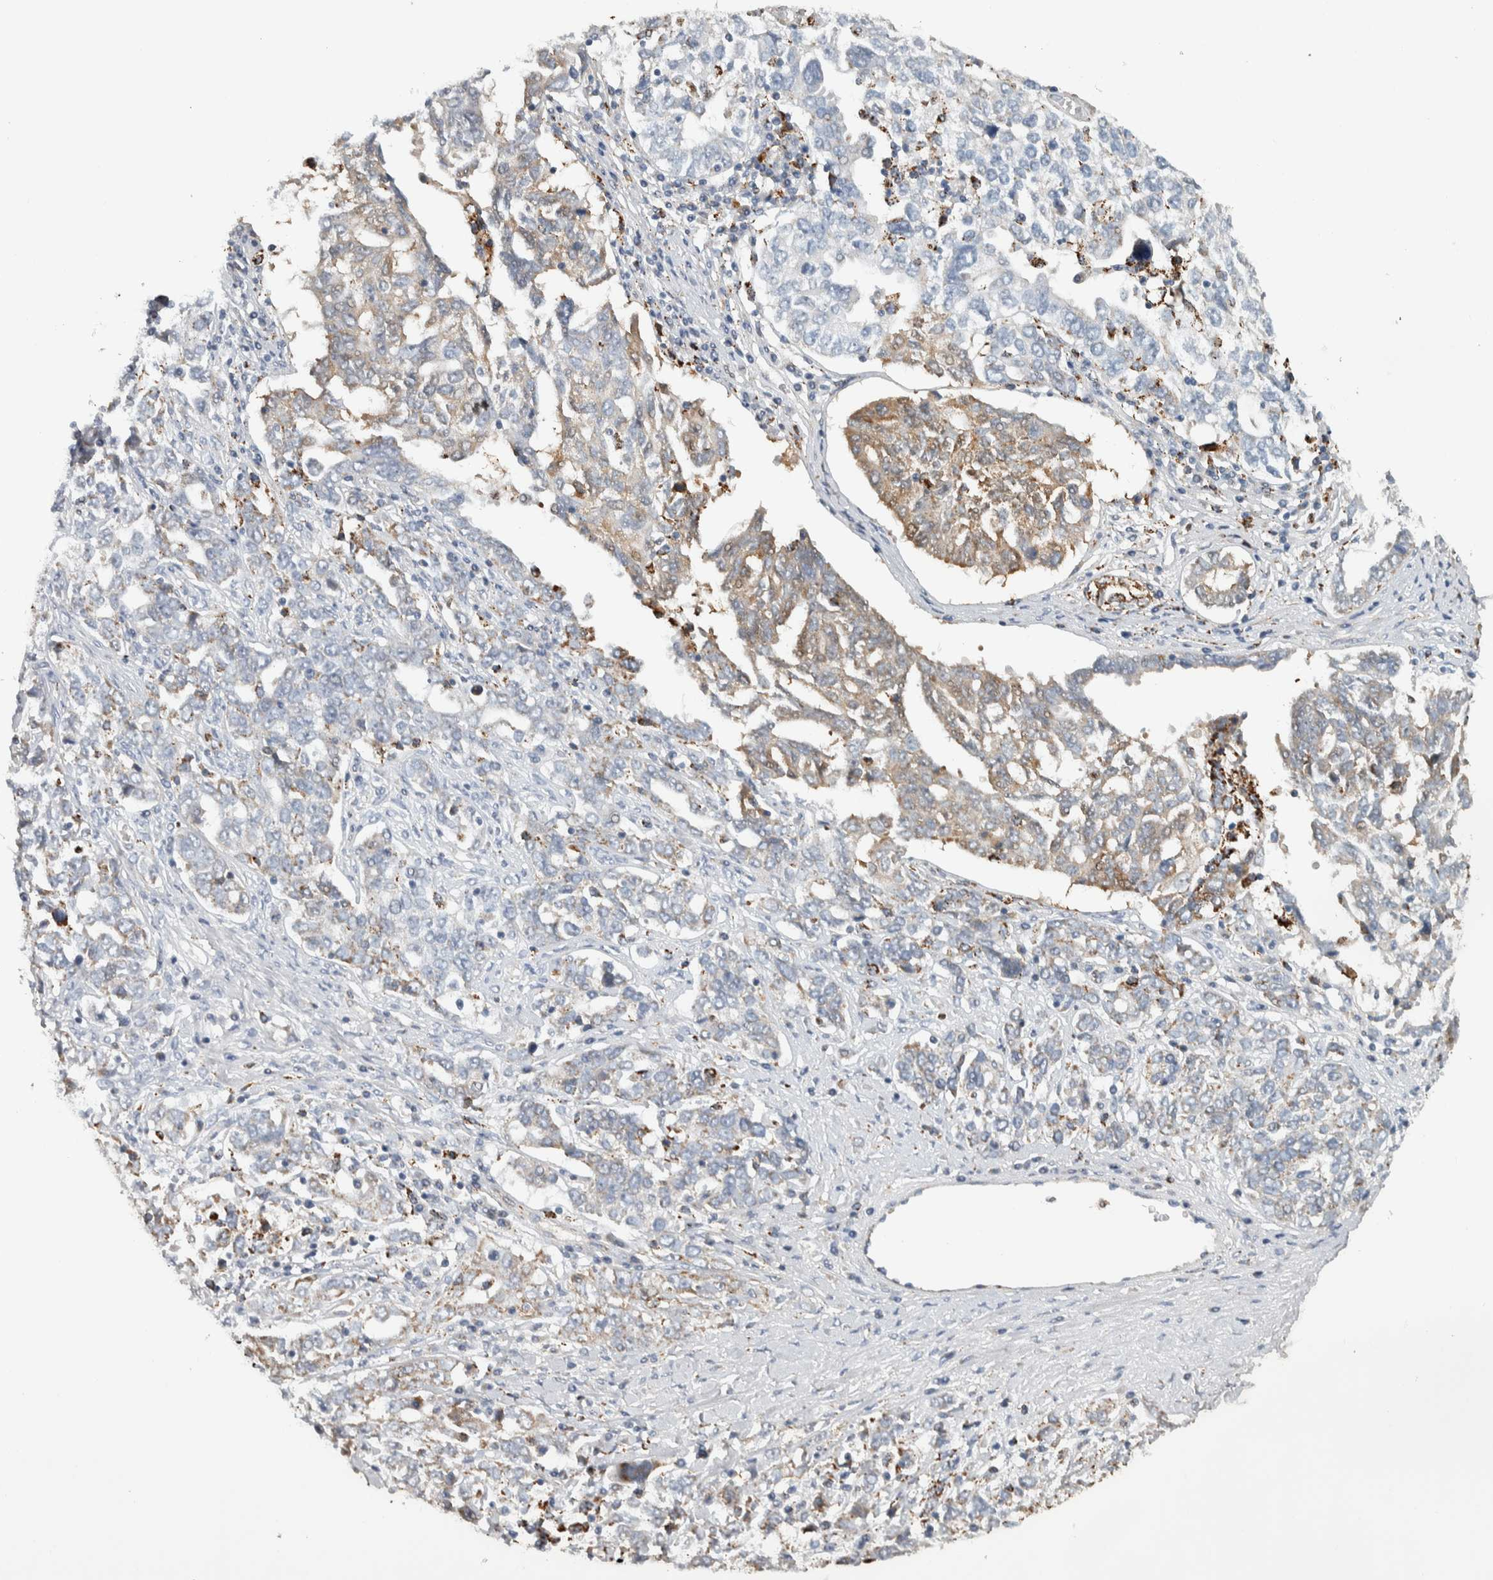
{"staining": {"intensity": "moderate", "quantity": "<25%", "location": "cytoplasmic/membranous"}, "tissue": "ovarian cancer", "cell_type": "Tumor cells", "image_type": "cancer", "snomed": [{"axis": "morphology", "description": "Carcinoma, endometroid"}, {"axis": "topography", "description": "Ovary"}], "caption": "IHC of human ovarian cancer (endometroid carcinoma) displays low levels of moderate cytoplasmic/membranous expression in about <25% of tumor cells.", "gene": "FAM78A", "patient": {"sex": "female", "age": 62}}